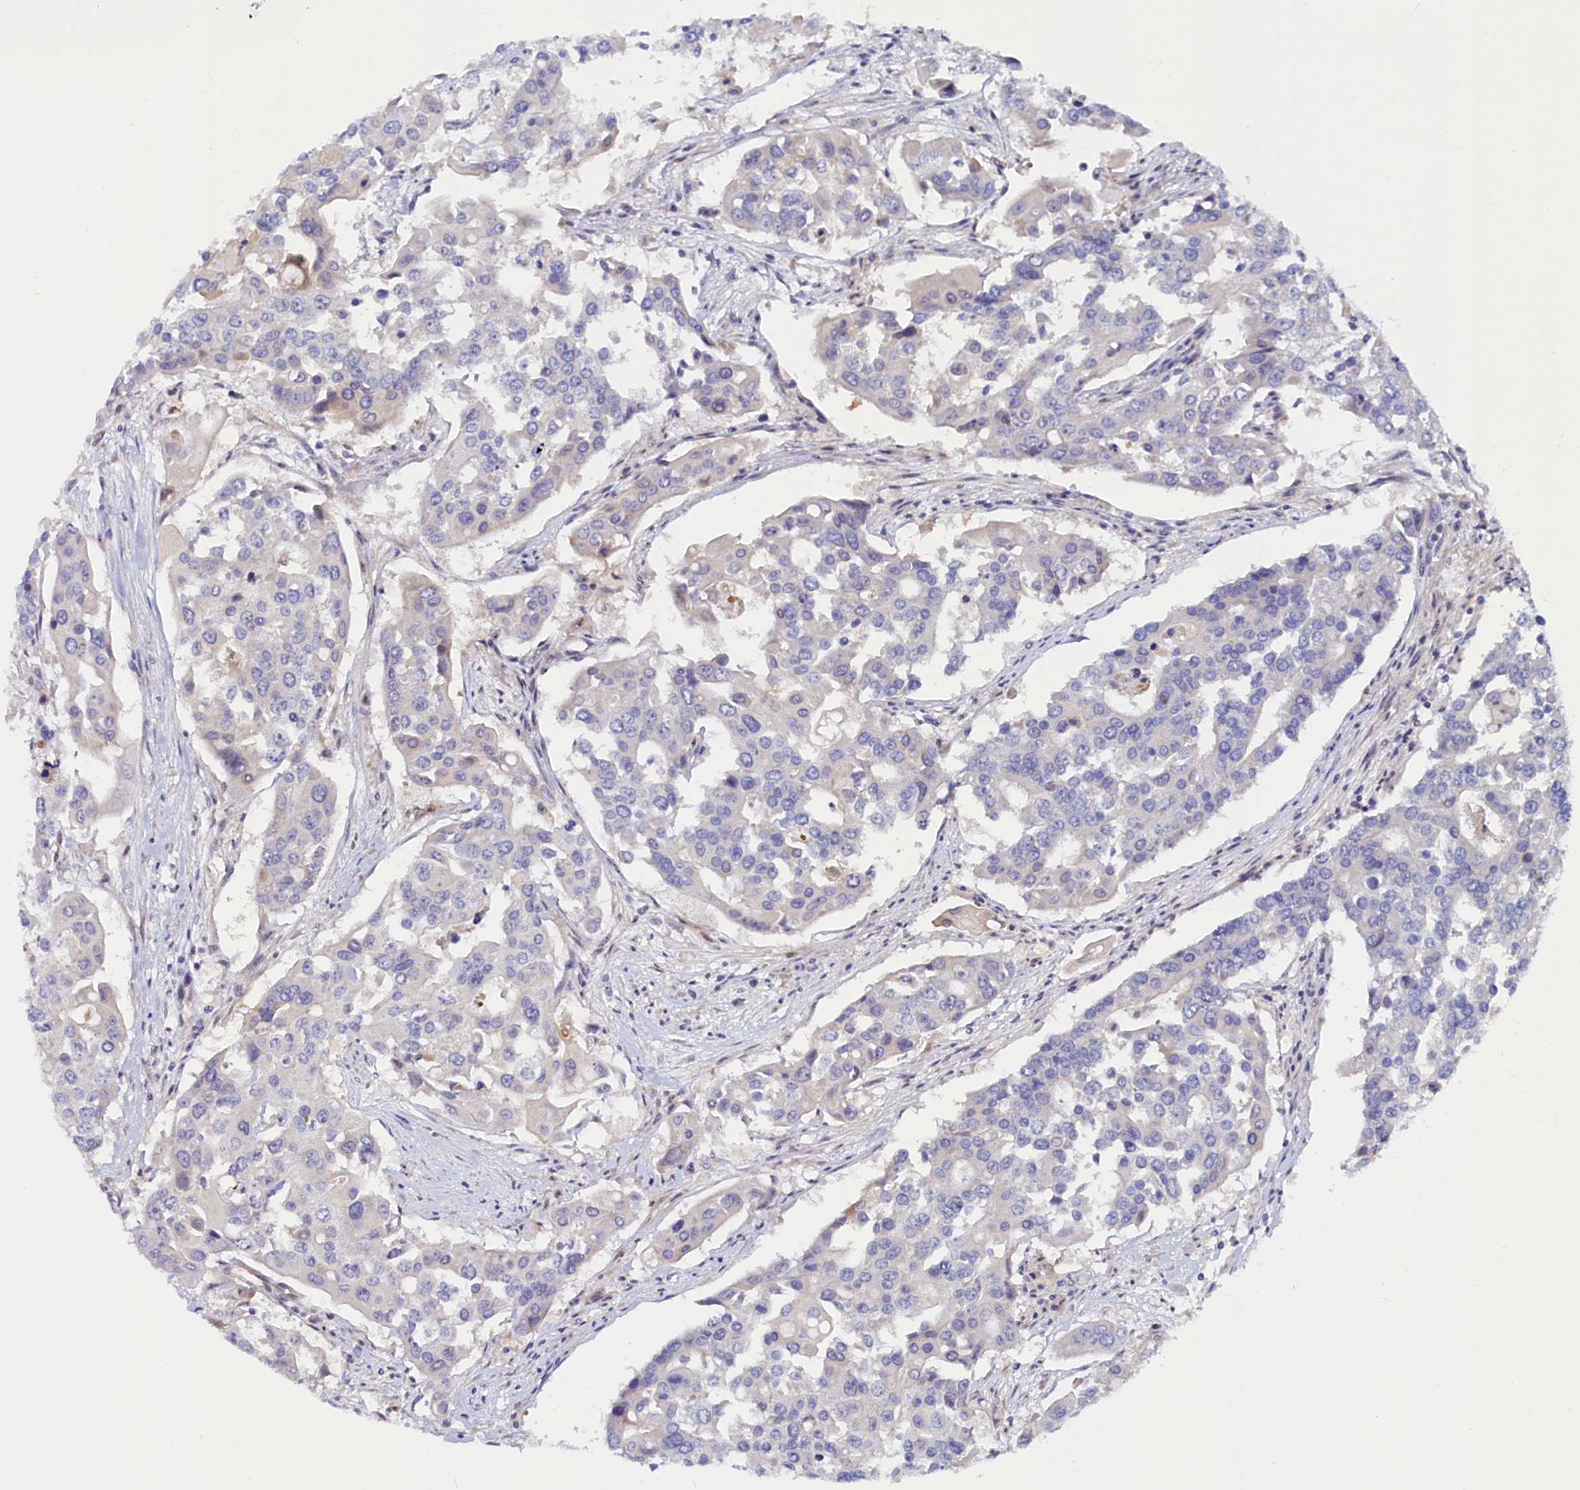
{"staining": {"intensity": "negative", "quantity": "none", "location": "none"}, "tissue": "colorectal cancer", "cell_type": "Tumor cells", "image_type": "cancer", "snomed": [{"axis": "morphology", "description": "Adenocarcinoma, NOS"}, {"axis": "topography", "description": "Colon"}], "caption": "Colorectal cancer (adenocarcinoma) stained for a protein using immunohistochemistry demonstrates no staining tumor cells.", "gene": "ASTE1", "patient": {"sex": "male", "age": 77}}